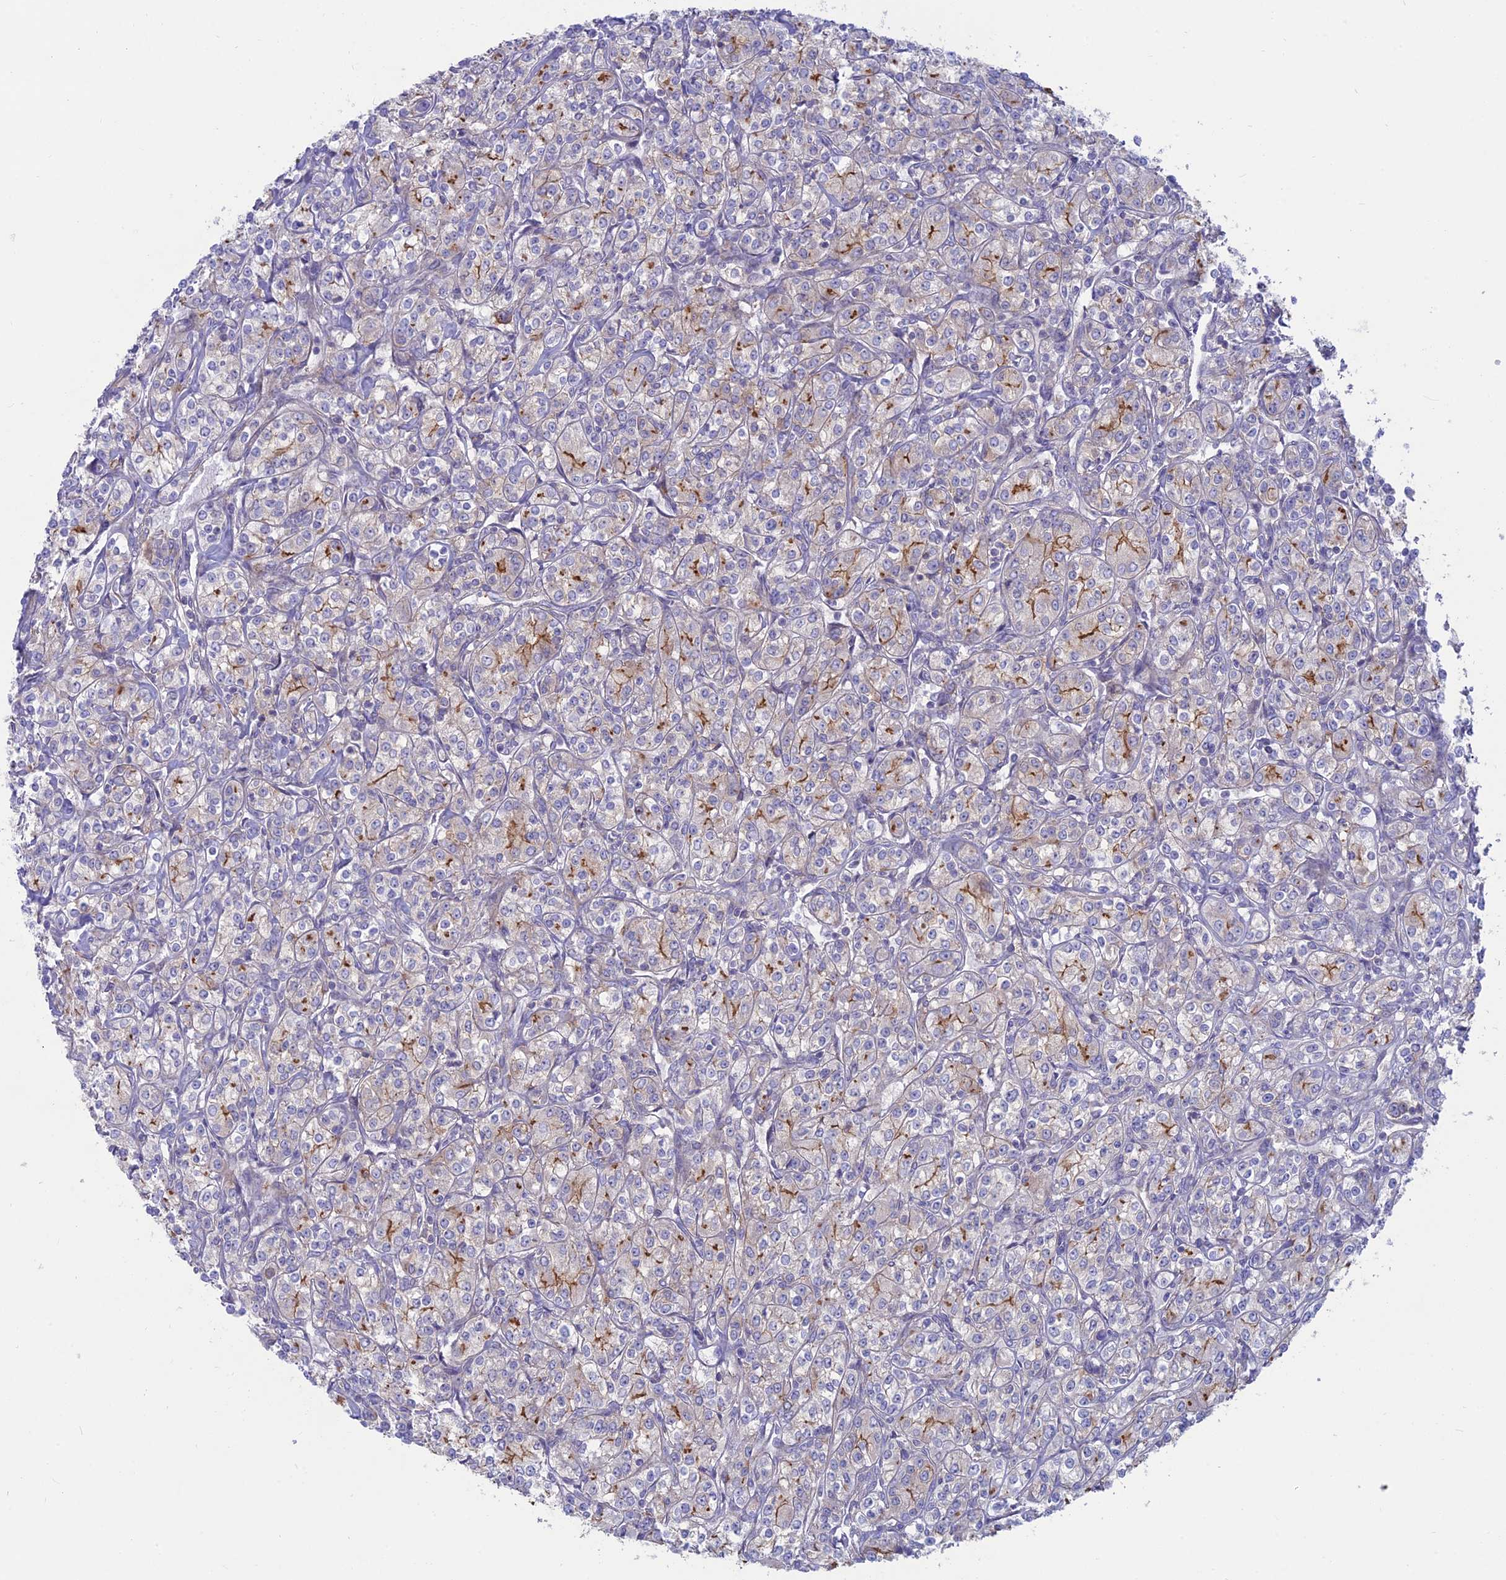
{"staining": {"intensity": "moderate", "quantity": "25%-75%", "location": "cytoplasmic/membranous"}, "tissue": "renal cancer", "cell_type": "Tumor cells", "image_type": "cancer", "snomed": [{"axis": "morphology", "description": "Adenocarcinoma, NOS"}, {"axis": "topography", "description": "Kidney"}], "caption": "Renal cancer (adenocarcinoma) stained with DAB (3,3'-diaminobenzidine) immunohistochemistry demonstrates medium levels of moderate cytoplasmic/membranous positivity in about 25%-75% of tumor cells.", "gene": "MYO5B", "patient": {"sex": "male", "age": 77}}